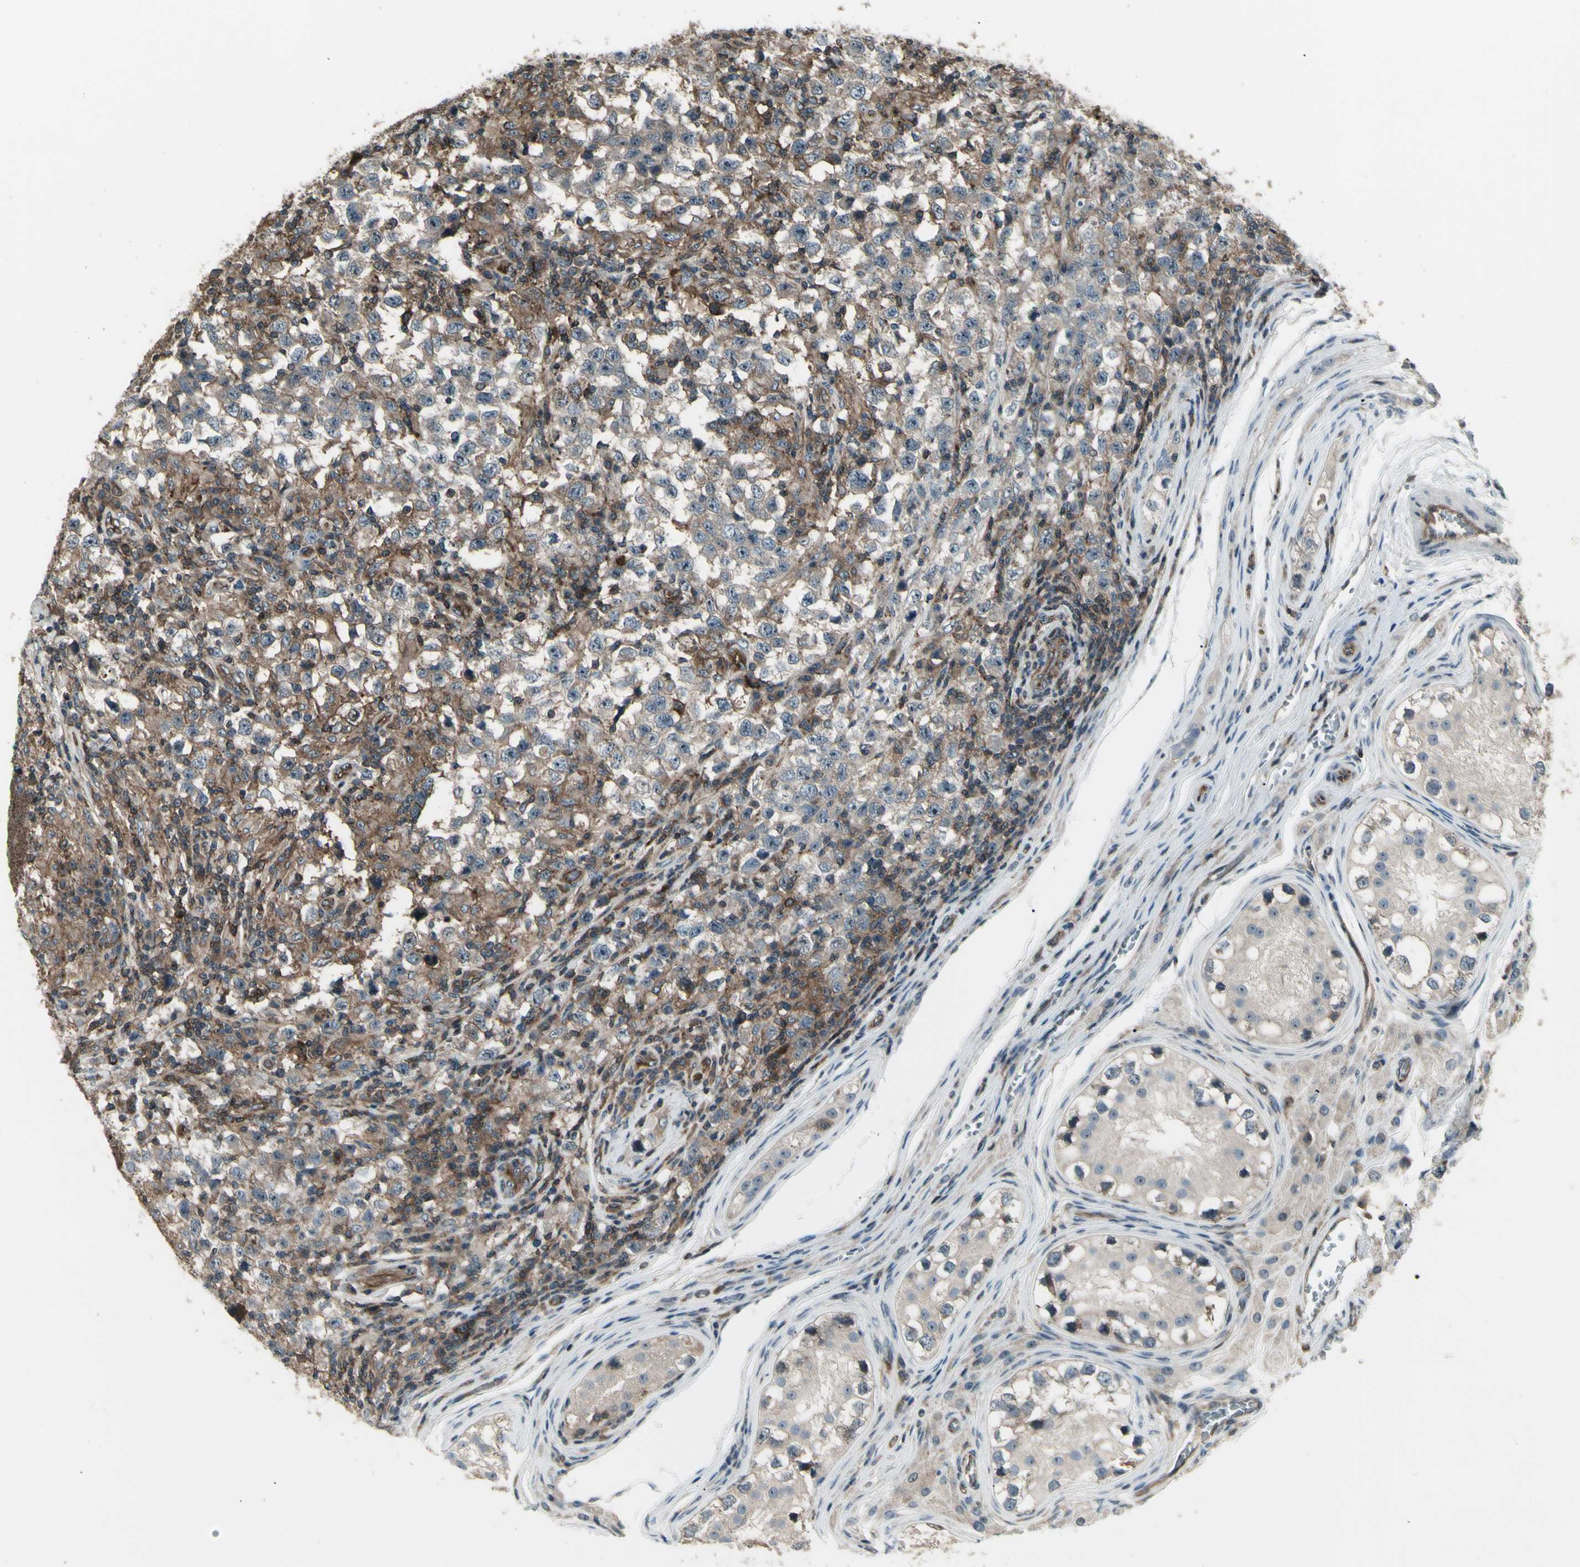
{"staining": {"intensity": "moderate", "quantity": ">75%", "location": "cytoplasmic/membranous"}, "tissue": "testis cancer", "cell_type": "Tumor cells", "image_type": "cancer", "snomed": [{"axis": "morphology", "description": "Carcinoma, Embryonal, NOS"}, {"axis": "topography", "description": "Testis"}], "caption": "Protein staining exhibits moderate cytoplasmic/membranous staining in about >75% of tumor cells in testis cancer (embryonal carcinoma).", "gene": "FXYD5", "patient": {"sex": "male", "age": 21}}